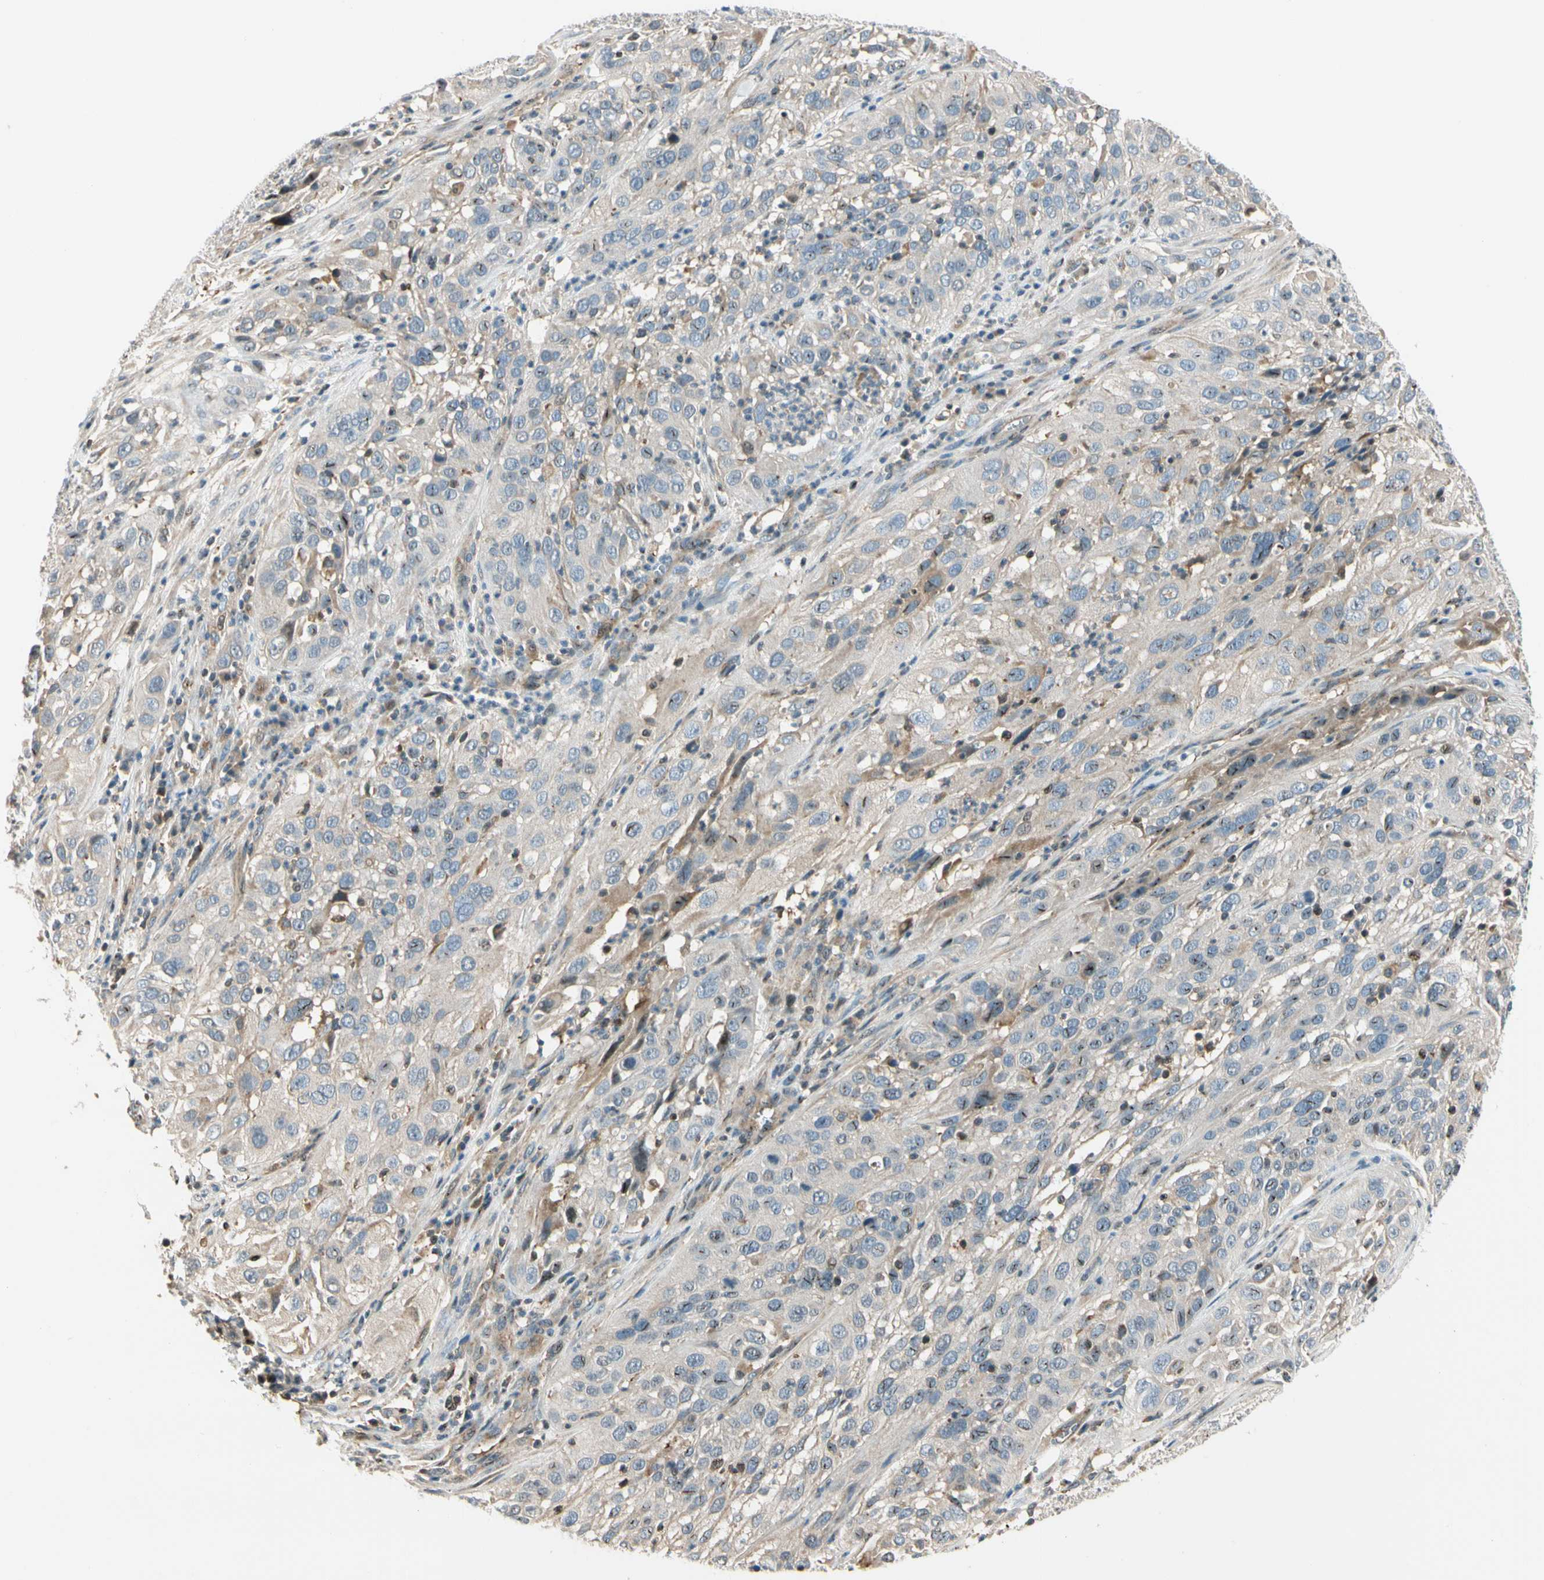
{"staining": {"intensity": "weak", "quantity": "25%-75%", "location": "cytoplasmic/membranous,nuclear"}, "tissue": "cervical cancer", "cell_type": "Tumor cells", "image_type": "cancer", "snomed": [{"axis": "morphology", "description": "Squamous cell carcinoma, NOS"}, {"axis": "topography", "description": "Cervix"}], "caption": "Human cervical cancer stained with a brown dye demonstrates weak cytoplasmic/membranous and nuclear positive staining in about 25%-75% of tumor cells.", "gene": "CDH6", "patient": {"sex": "female", "age": 32}}